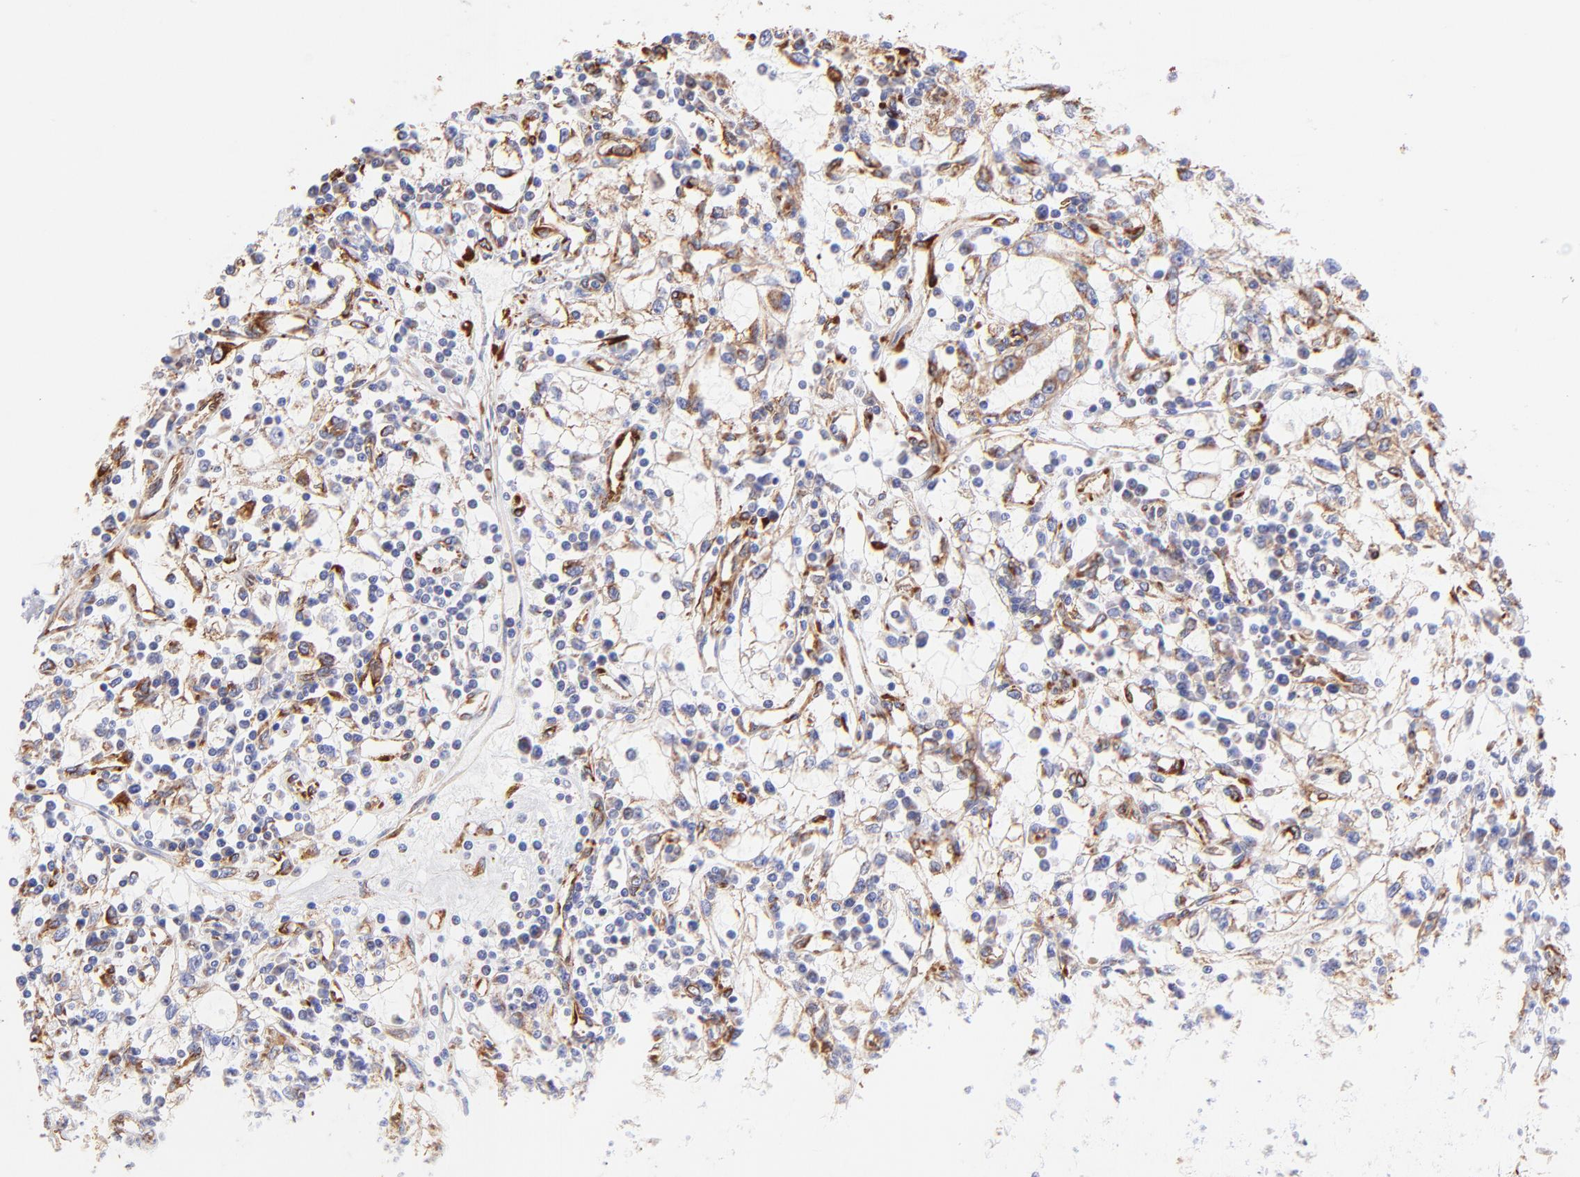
{"staining": {"intensity": "moderate", "quantity": "25%-75%", "location": "cytoplasmic/membranous"}, "tissue": "renal cancer", "cell_type": "Tumor cells", "image_type": "cancer", "snomed": [{"axis": "morphology", "description": "Adenocarcinoma, NOS"}, {"axis": "topography", "description": "Kidney"}], "caption": "A micrograph of renal adenocarcinoma stained for a protein reveals moderate cytoplasmic/membranous brown staining in tumor cells. (DAB (3,3'-diaminobenzidine) IHC with brightfield microscopy, high magnification).", "gene": "SPARC", "patient": {"sex": "male", "age": 82}}